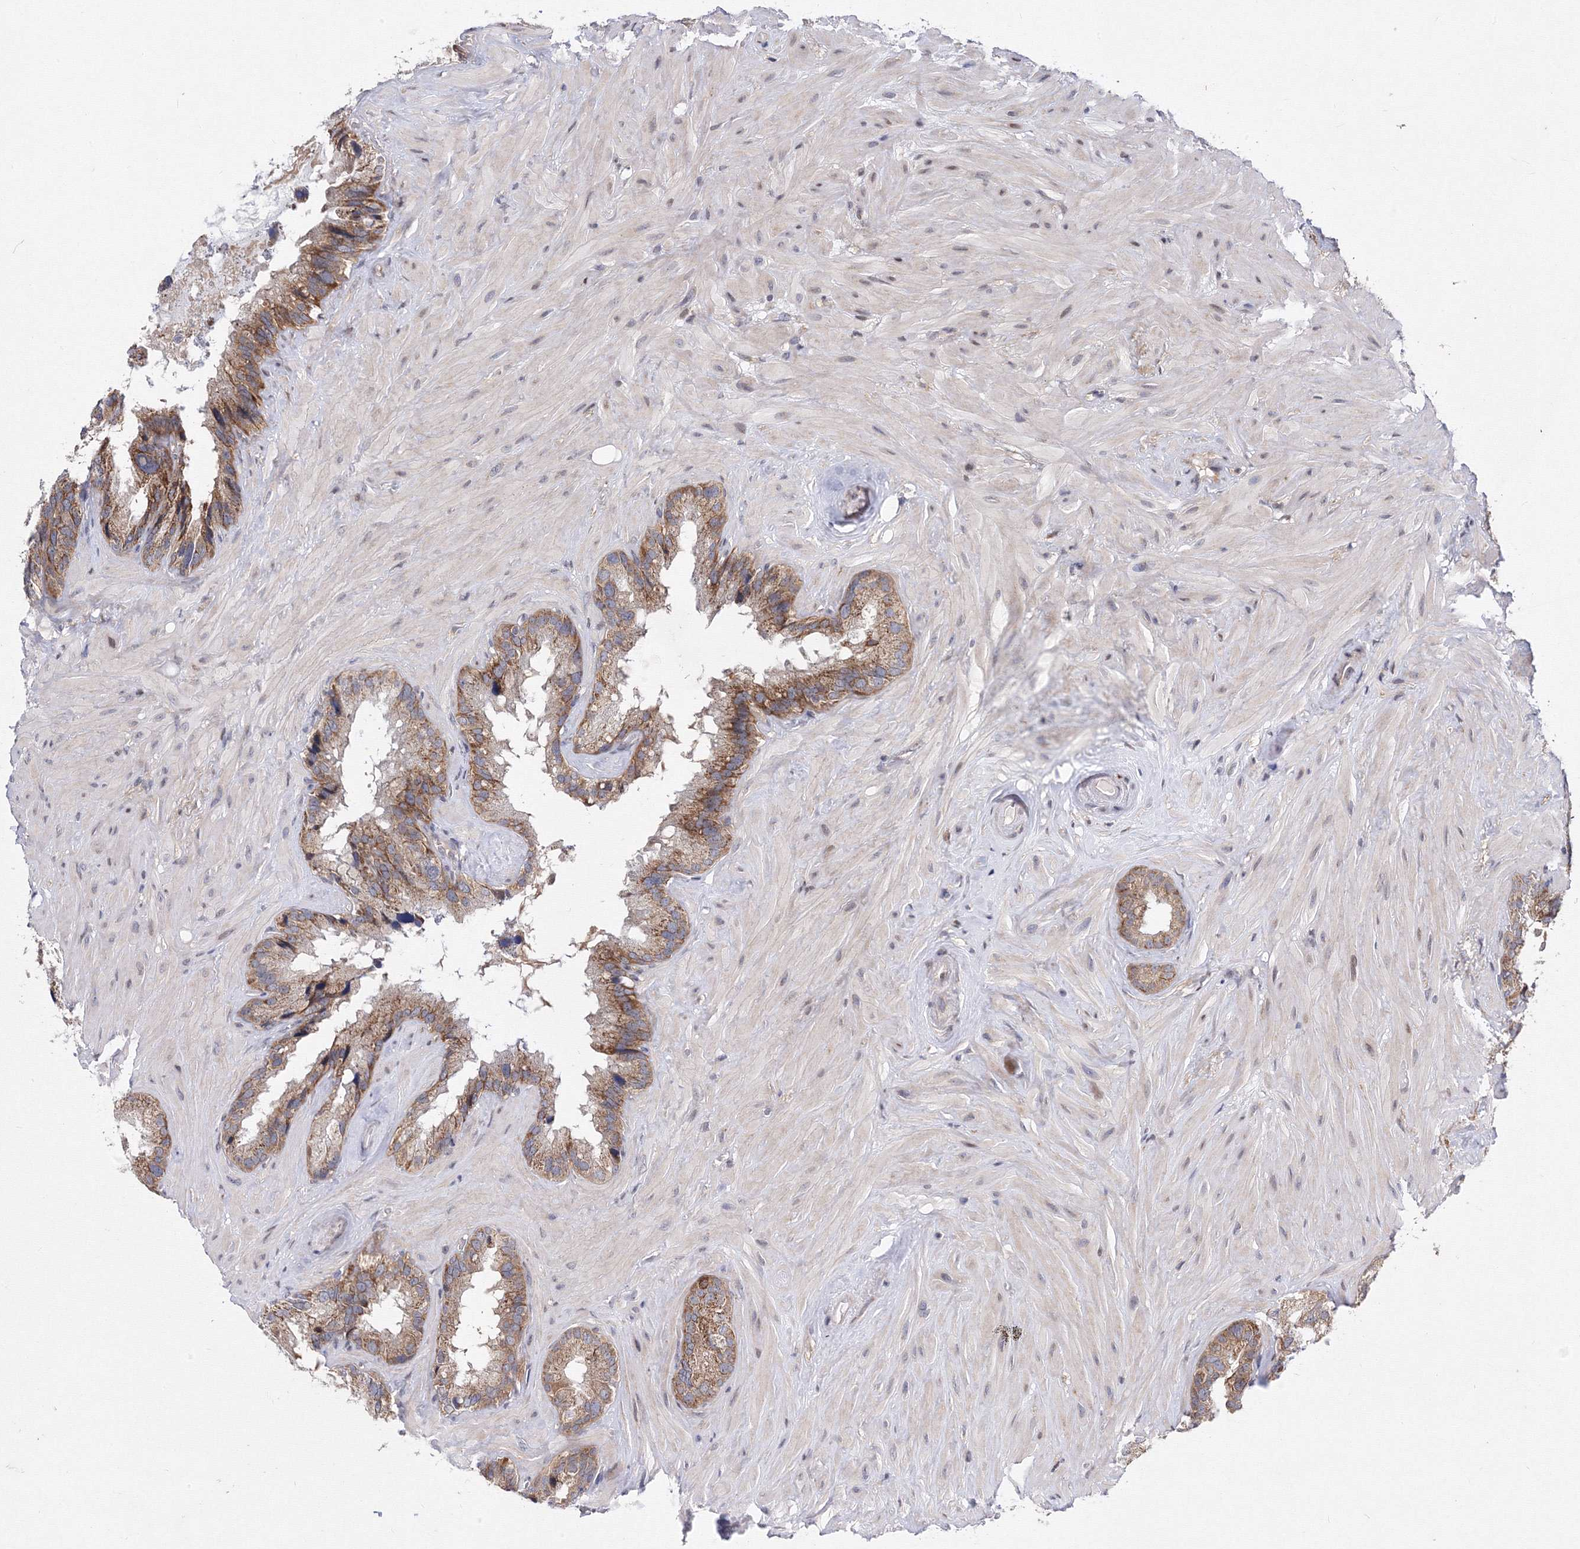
{"staining": {"intensity": "moderate", "quantity": ">75%", "location": "cytoplasmic/membranous"}, "tissue": "seminal vesicle", "cell_type": "Glandular cells", "image_type": "normal", "snomed": [{"axis": "morphology", "description": "Normal tissue, NOS"}, {"axis": "topography", "description": "Prostate"}, {"axis": "topography", "description": "Seminal veicle"}], "caption": "Immunohistochemical staining of unremarkable human seminal vesicle exhibits moderate cytoplasmic/membranous protein positivity in about >75% of glandular cells.", "gene": "GPN1", "patient": {"sex": "male", "age": 68}}